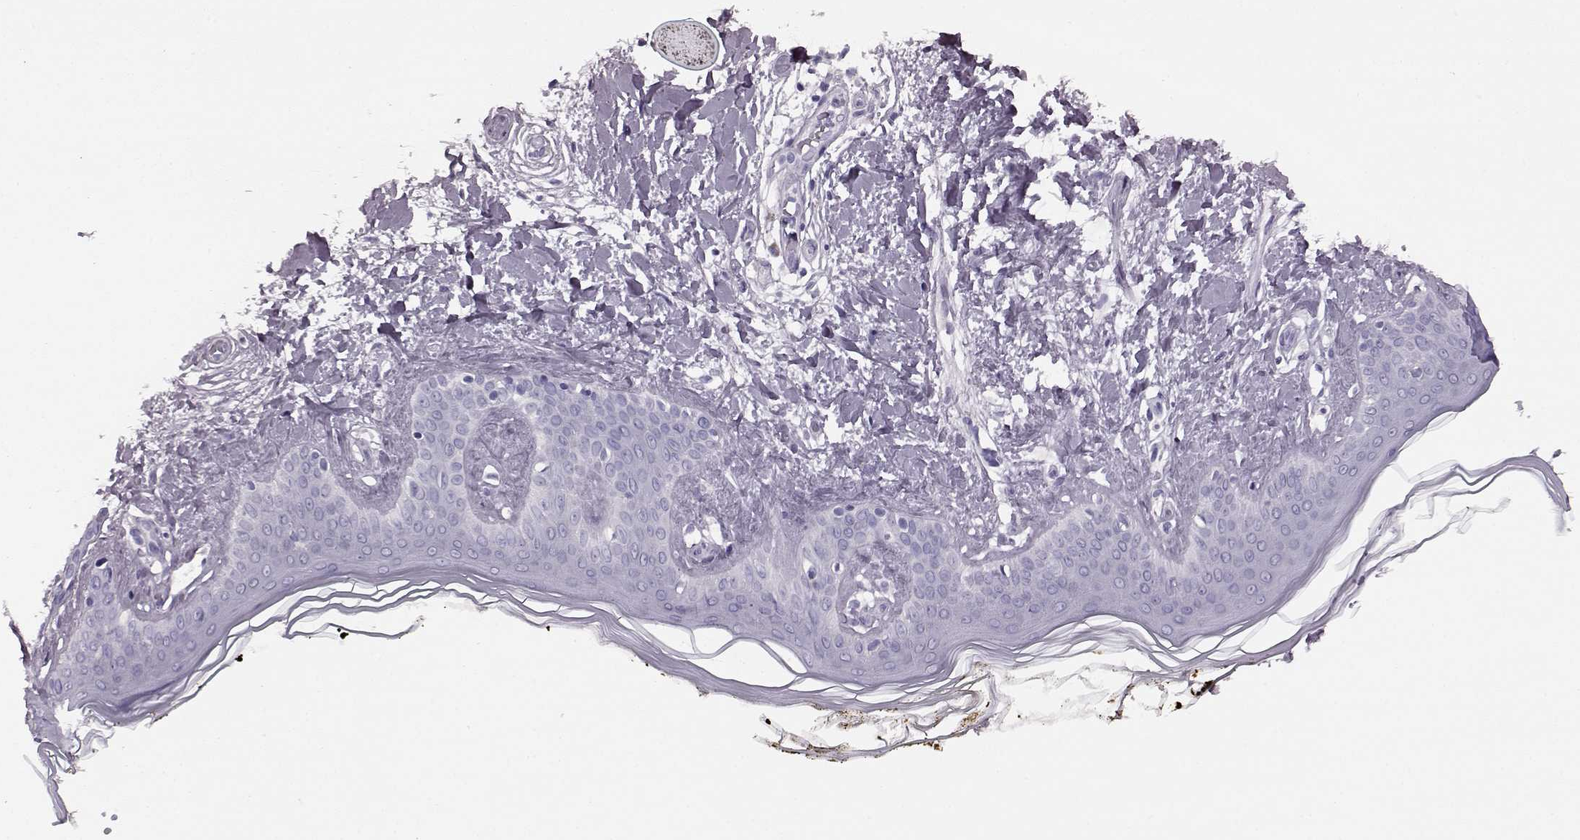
{"staining": {"intensity": "negative", "quantity": "none", "location": "none"}, "tissue": "skin", "cell_type": "Fibroblasts", "image_type": "normal", "snomed": [{"axis": "morphology", "description": "Normal tissue, NOS"}, {"axis": "topography", "description": "Skin"}], "caption": "Immunohistochemistry photomicrograph of normal skin stained for a protein (brown), which reveals no positivity in fibroblasts. (IHC, brightfield microscopy, high magnification).", "gene": "JSRP1", "patient": {"sex": "female", "age": 34}}